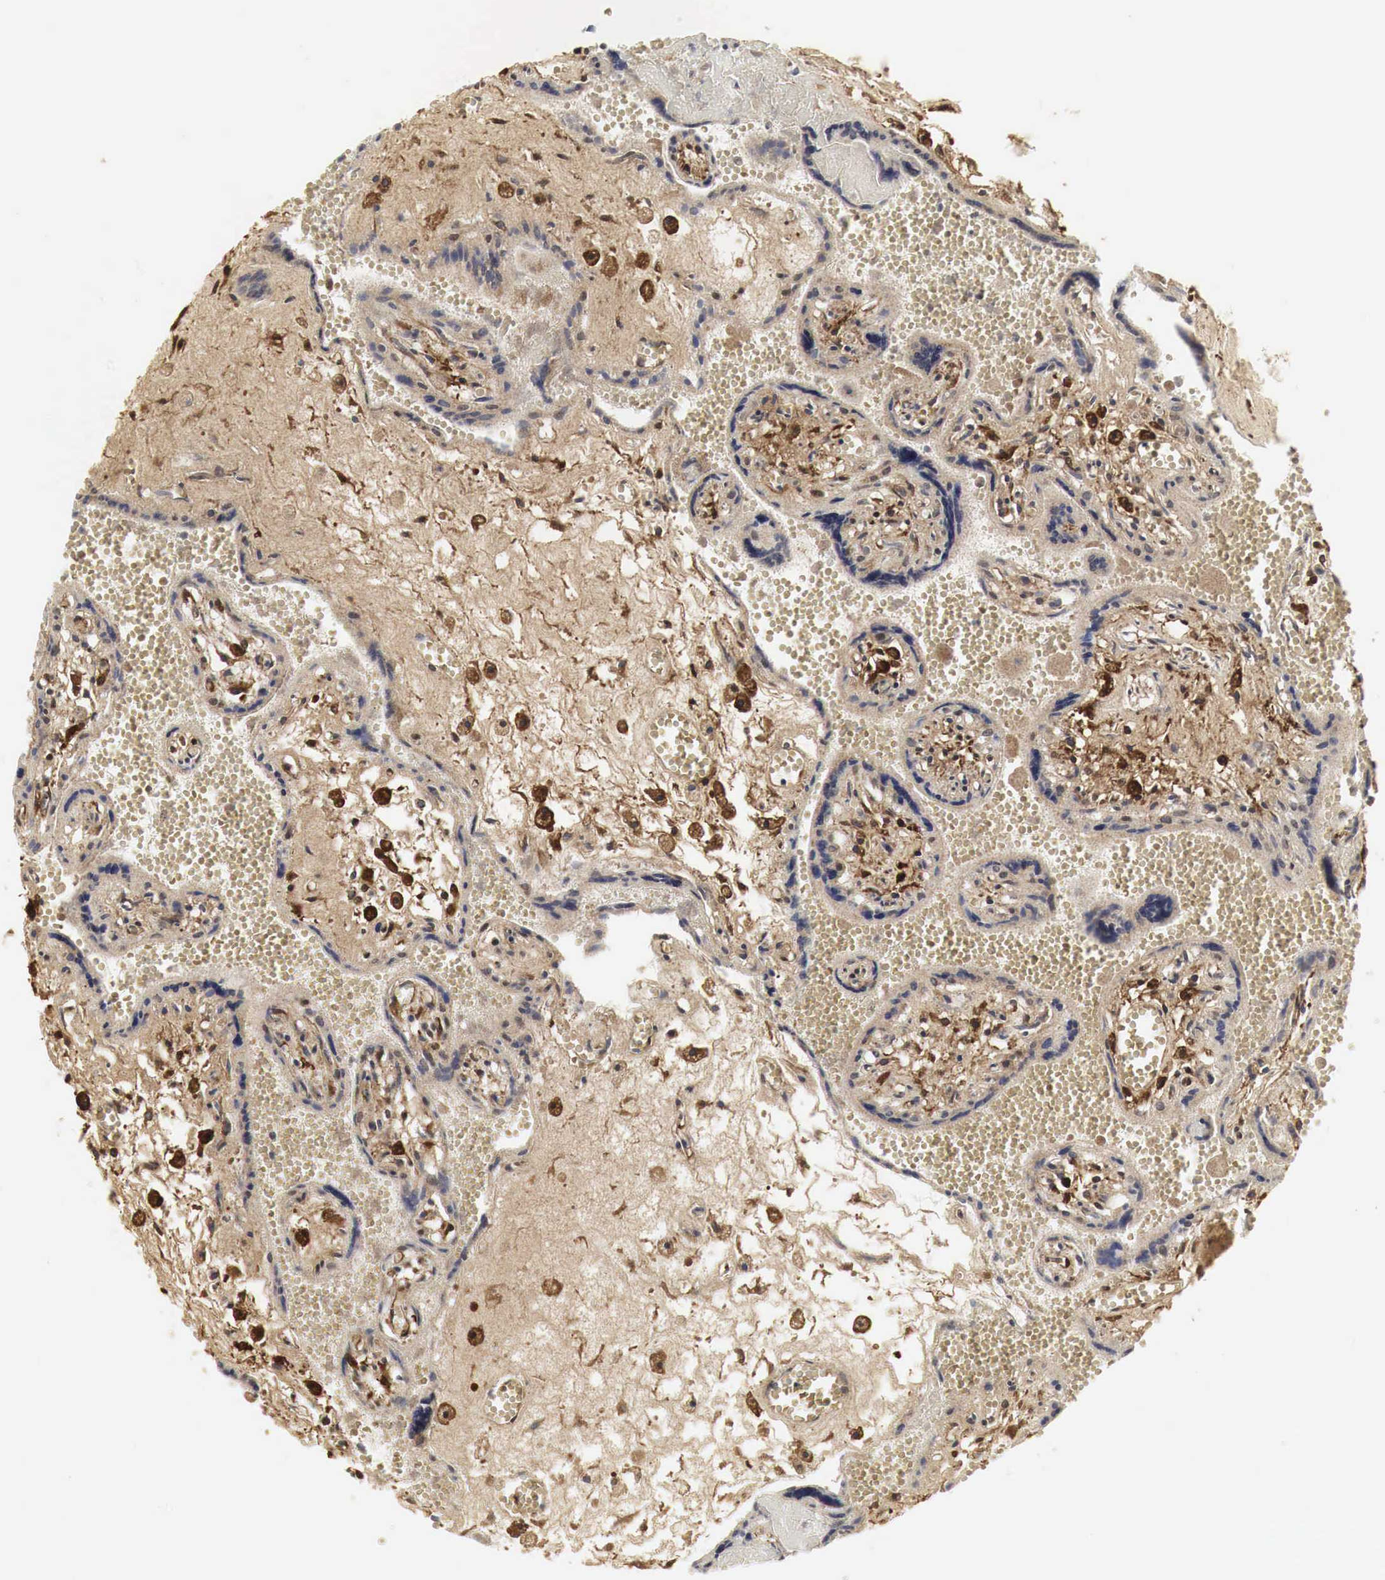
{"staining": {"intensity": "strong", "quantity": ">75%", "location": "cytoplasmic/membranous"}, "tissue": "placenta", "cell_type": "Decidual cells", "image_type": "normal", "snomed": [{"axis": "morphology", "description": "Normal tissue, NOS"}, {"axis": "topography", "description": "Placenta"}], "caption": "Protein analysis of normal placenta displays strong cytoplasmic/membranous positivity in approximately >75% of decidual cells.", "gene": "SPIN1", "patient": {"sex": "female", "age": 40}}